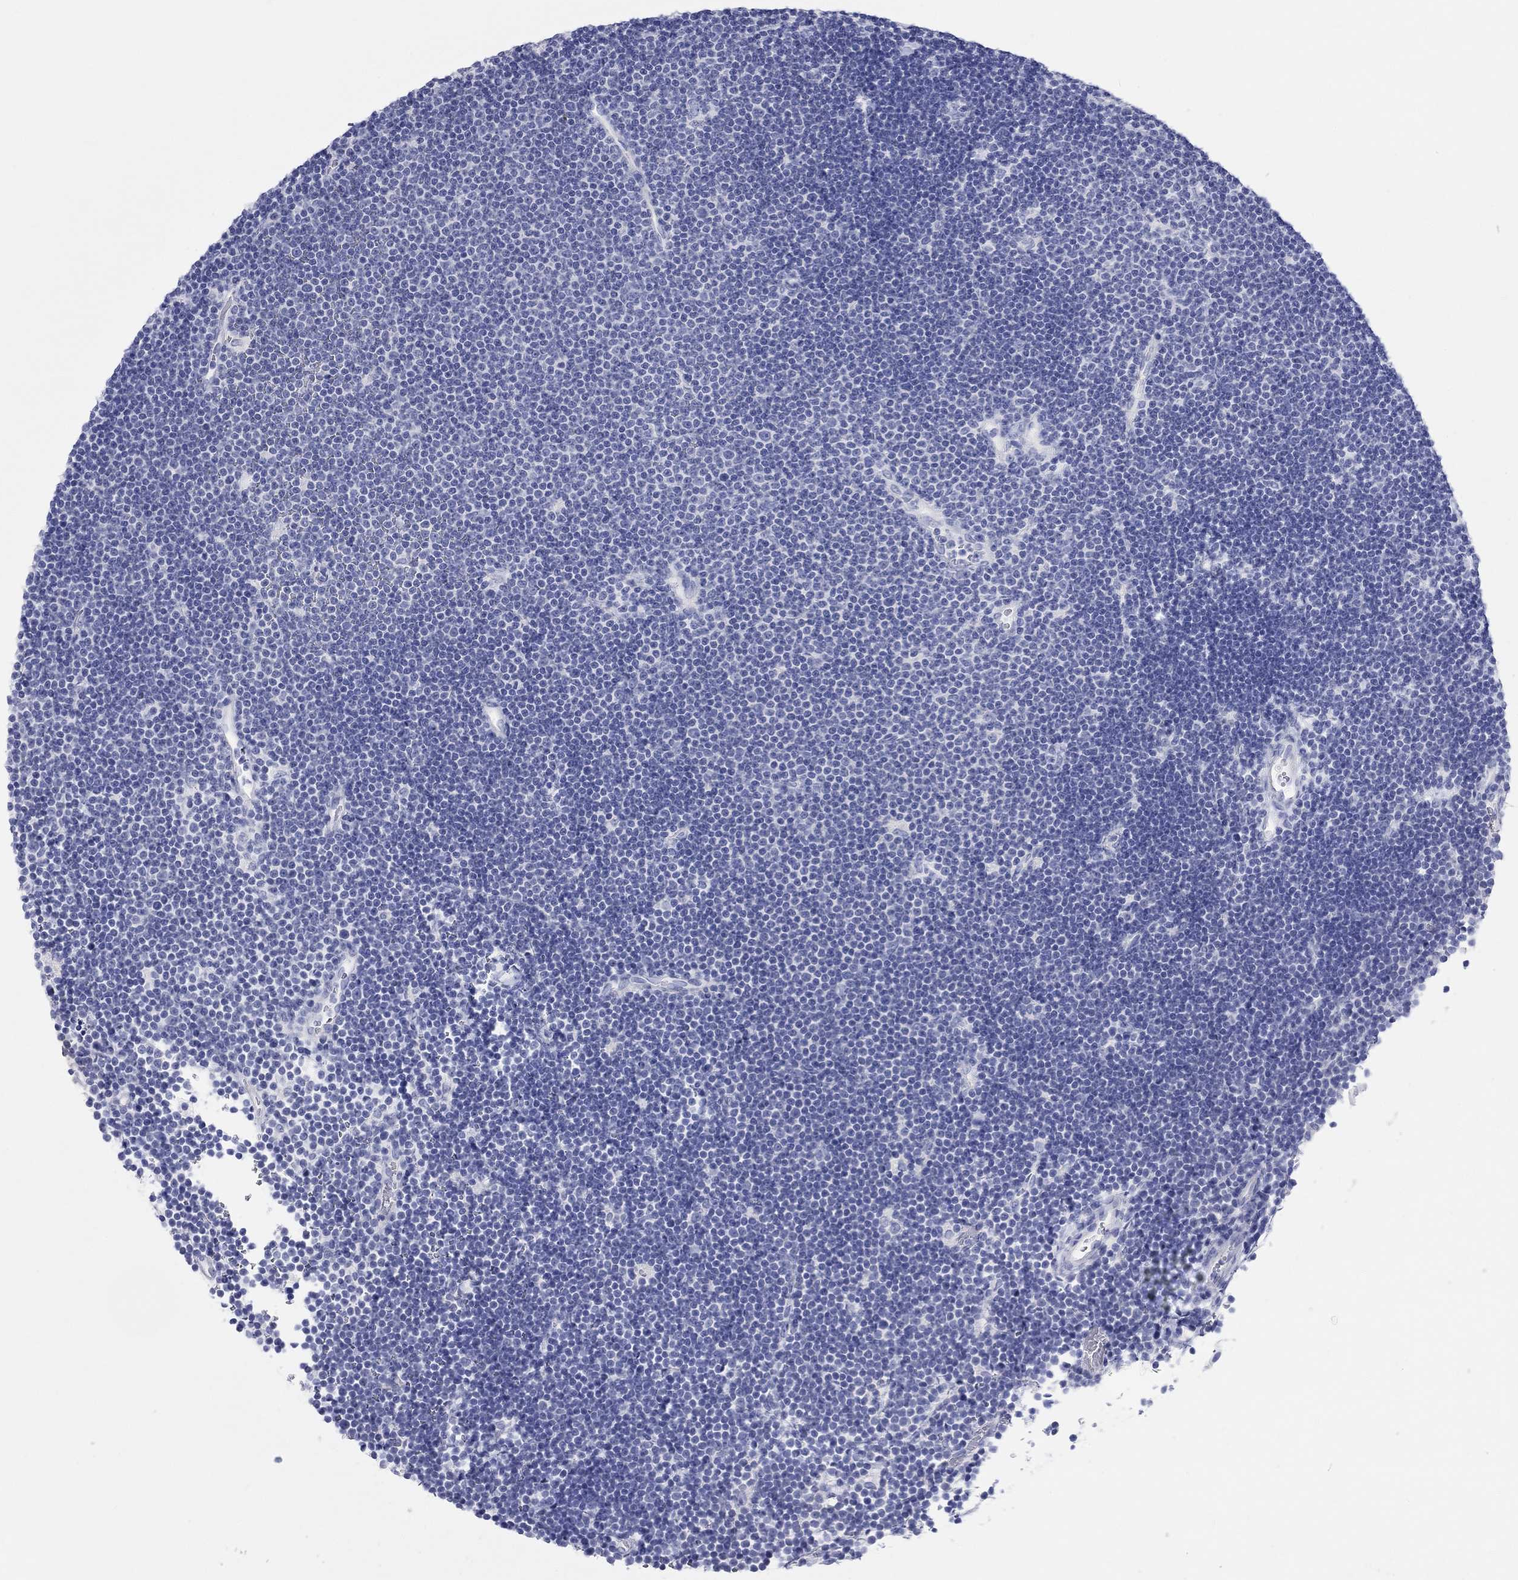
{"staining": {"intensity": "negative", "quantity": "none", "location": "none"}, "tissue": "lymphoma", "cell_type": "Tumor cells", "image_type": "cancer", "snomed": [{"axis": "morphology", "description": "Malignant lymphoma, non-Hodgkin's type, Low grade"}, {"axis": "topography", "description": "Brain"}], "caption": "The micrograph displays no staining of tumor cells in lymphoma.", "gene": "SPATA9", "patient": {"sex": "female", "age": 66}}